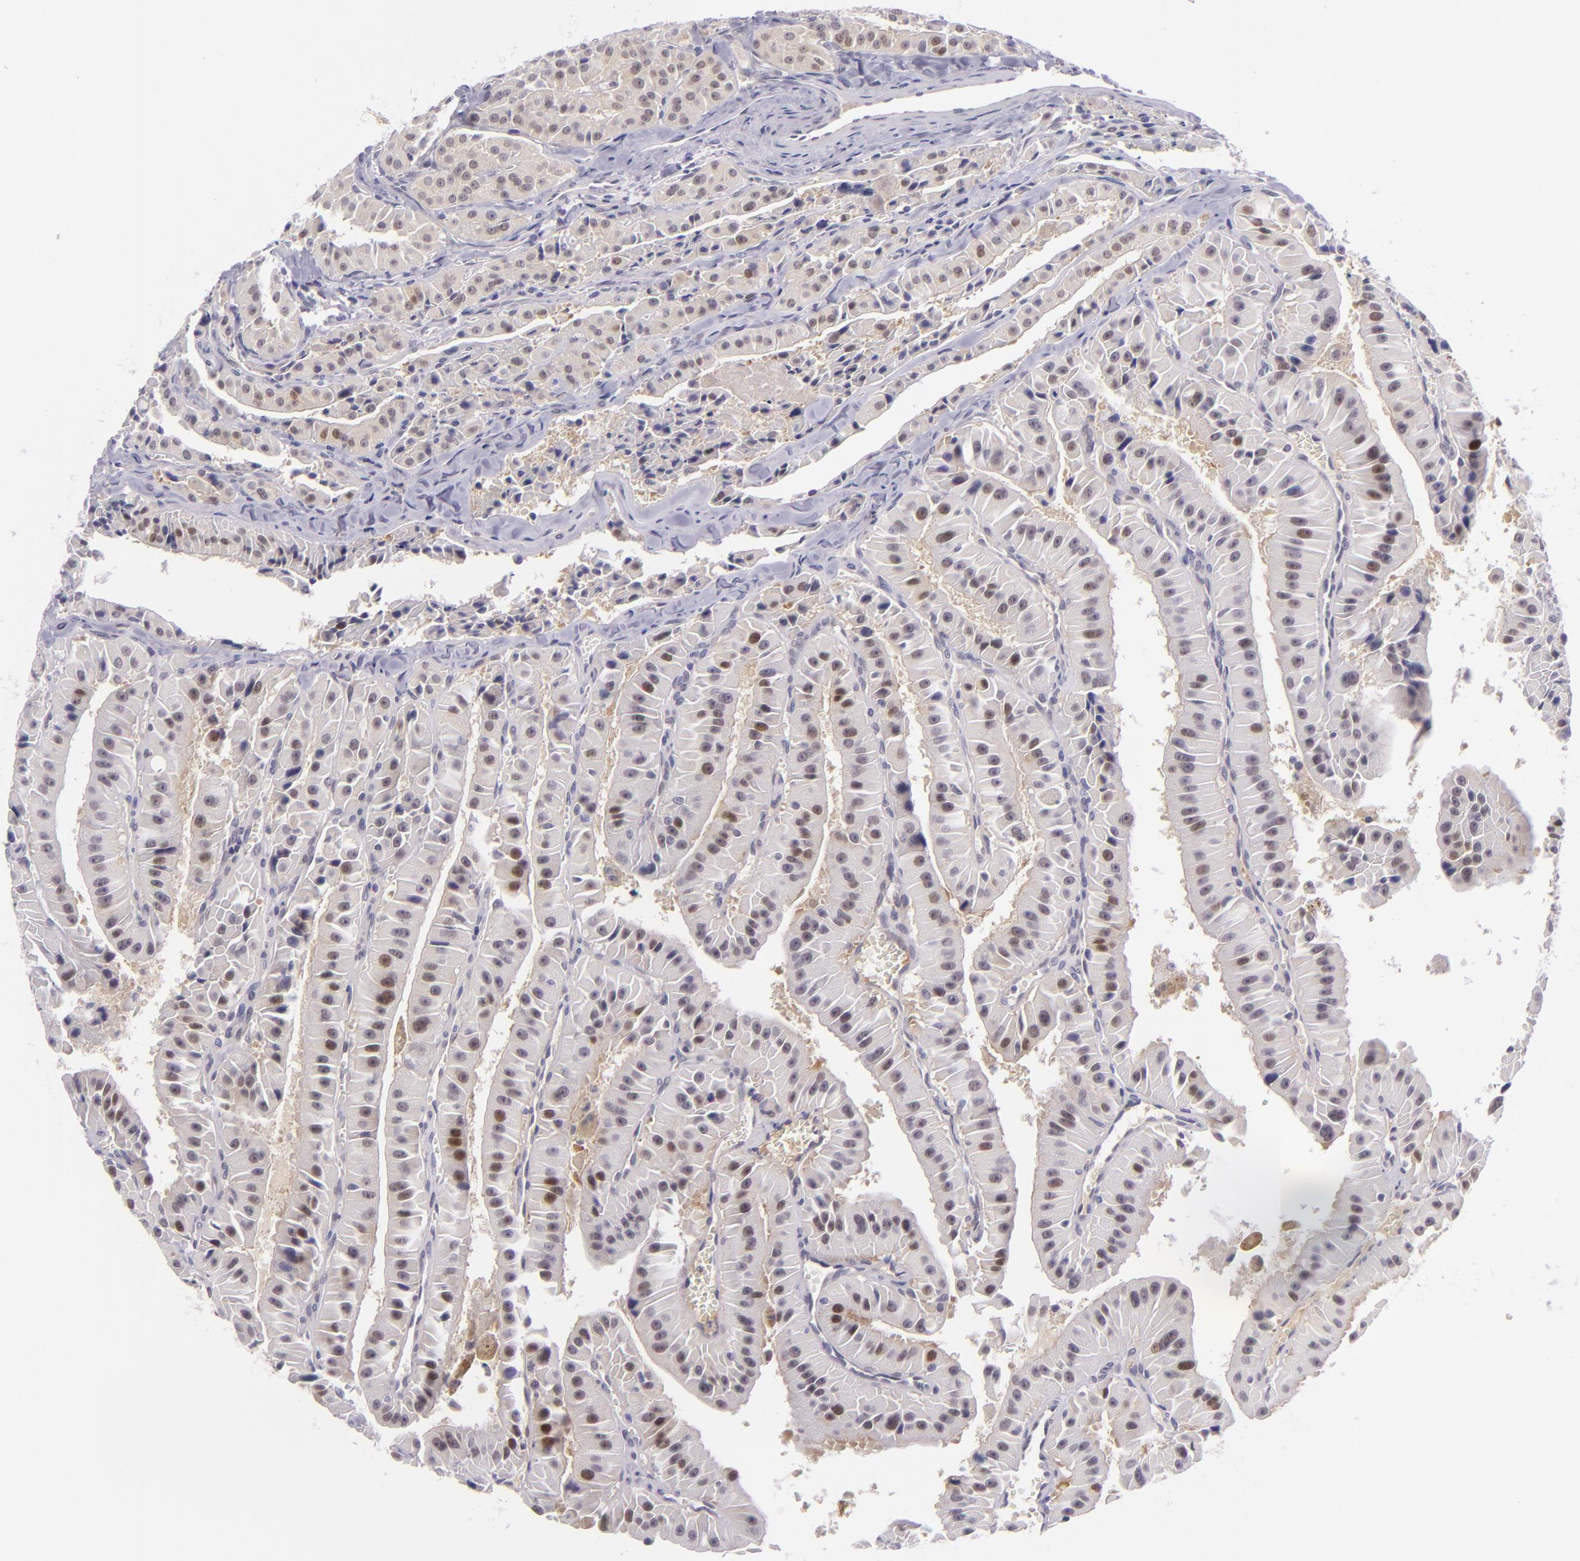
{"staining": {"intensity": "weak", "quantity": "25%-75%", "location": "cytoplasmic/membranous,nuclear"}, "tissue": "thyroid cancer", "cell_type": "Tumor cells", "image_type": "cancer", "snomed": [{"axis": "morphology", "description": "Carcinoma, NOS"}, {"axis": "topography", "description": "Thyroid gland"}], "caption": "Immunohistochemistry photomicrograph of thyroid carcinoma stained for a protein (brown), which demonstrates low levels of weak cytoplasmic/membranous and nuclear expression in approximately 25%-75% of tumor cells.", "gene": "CSE1L", "patient": {"sex": "male", "age": 76}}